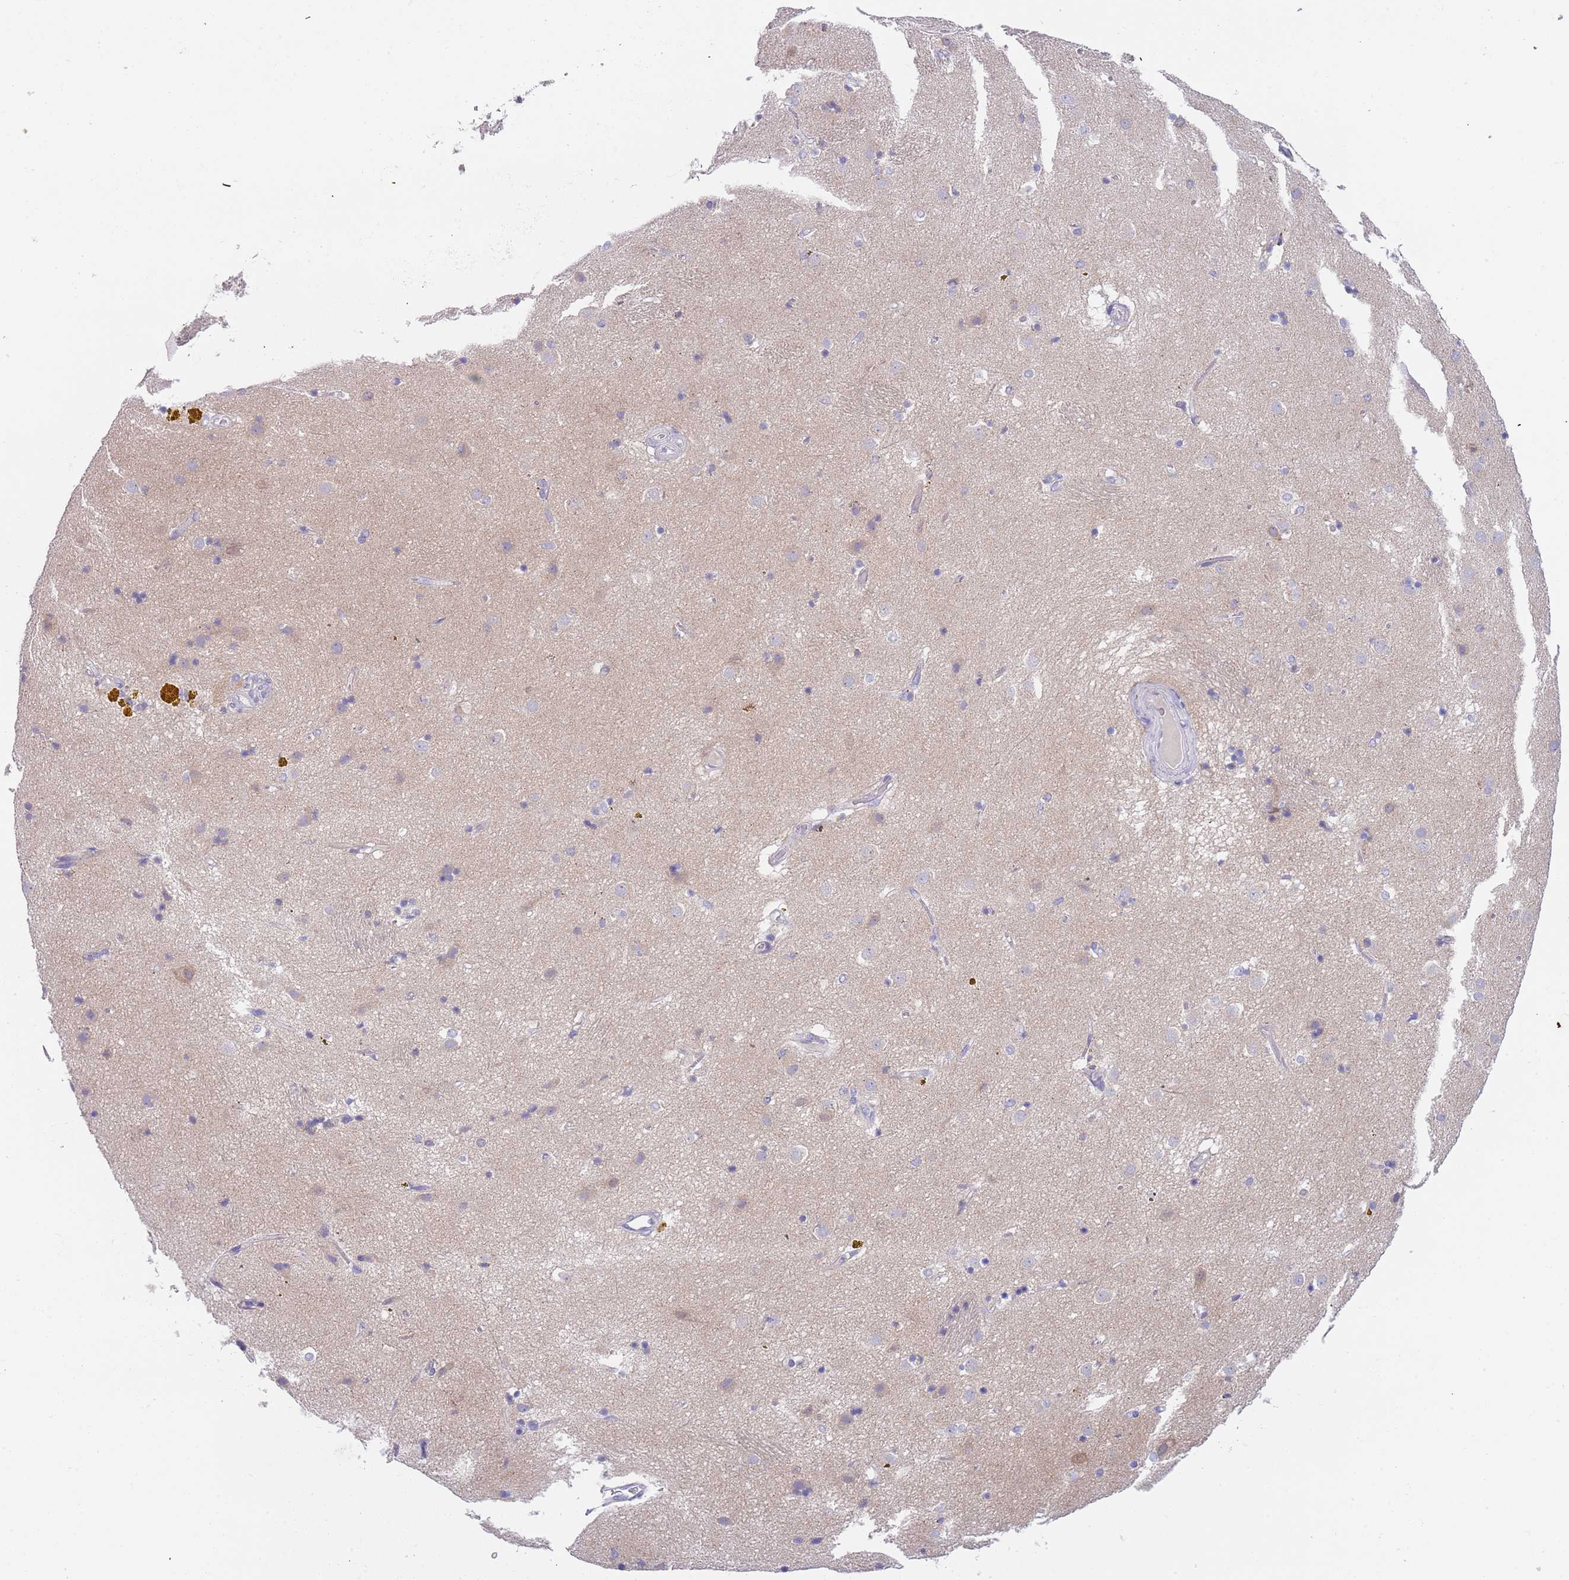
{"staining": {"intensity": "negative", "quantity": "none", "location": "none"}, "tissue": "caudate", "cell_type": "Glial cells", "image_type": "normal", "snomed": [{"axis": "morphology", "description": "Normal tissue, NOS"}, {"axis": "topography", "description": "Lateral ventricle wall"}], "caption": "This image is of normal caudate stained with immunohistochemistry to label a protein in brown with the nuclei are counter-stained blue. There is no staining in glial cells.", "gene": "TYW1B", "patient": {"sex": "male", "age": 70}}